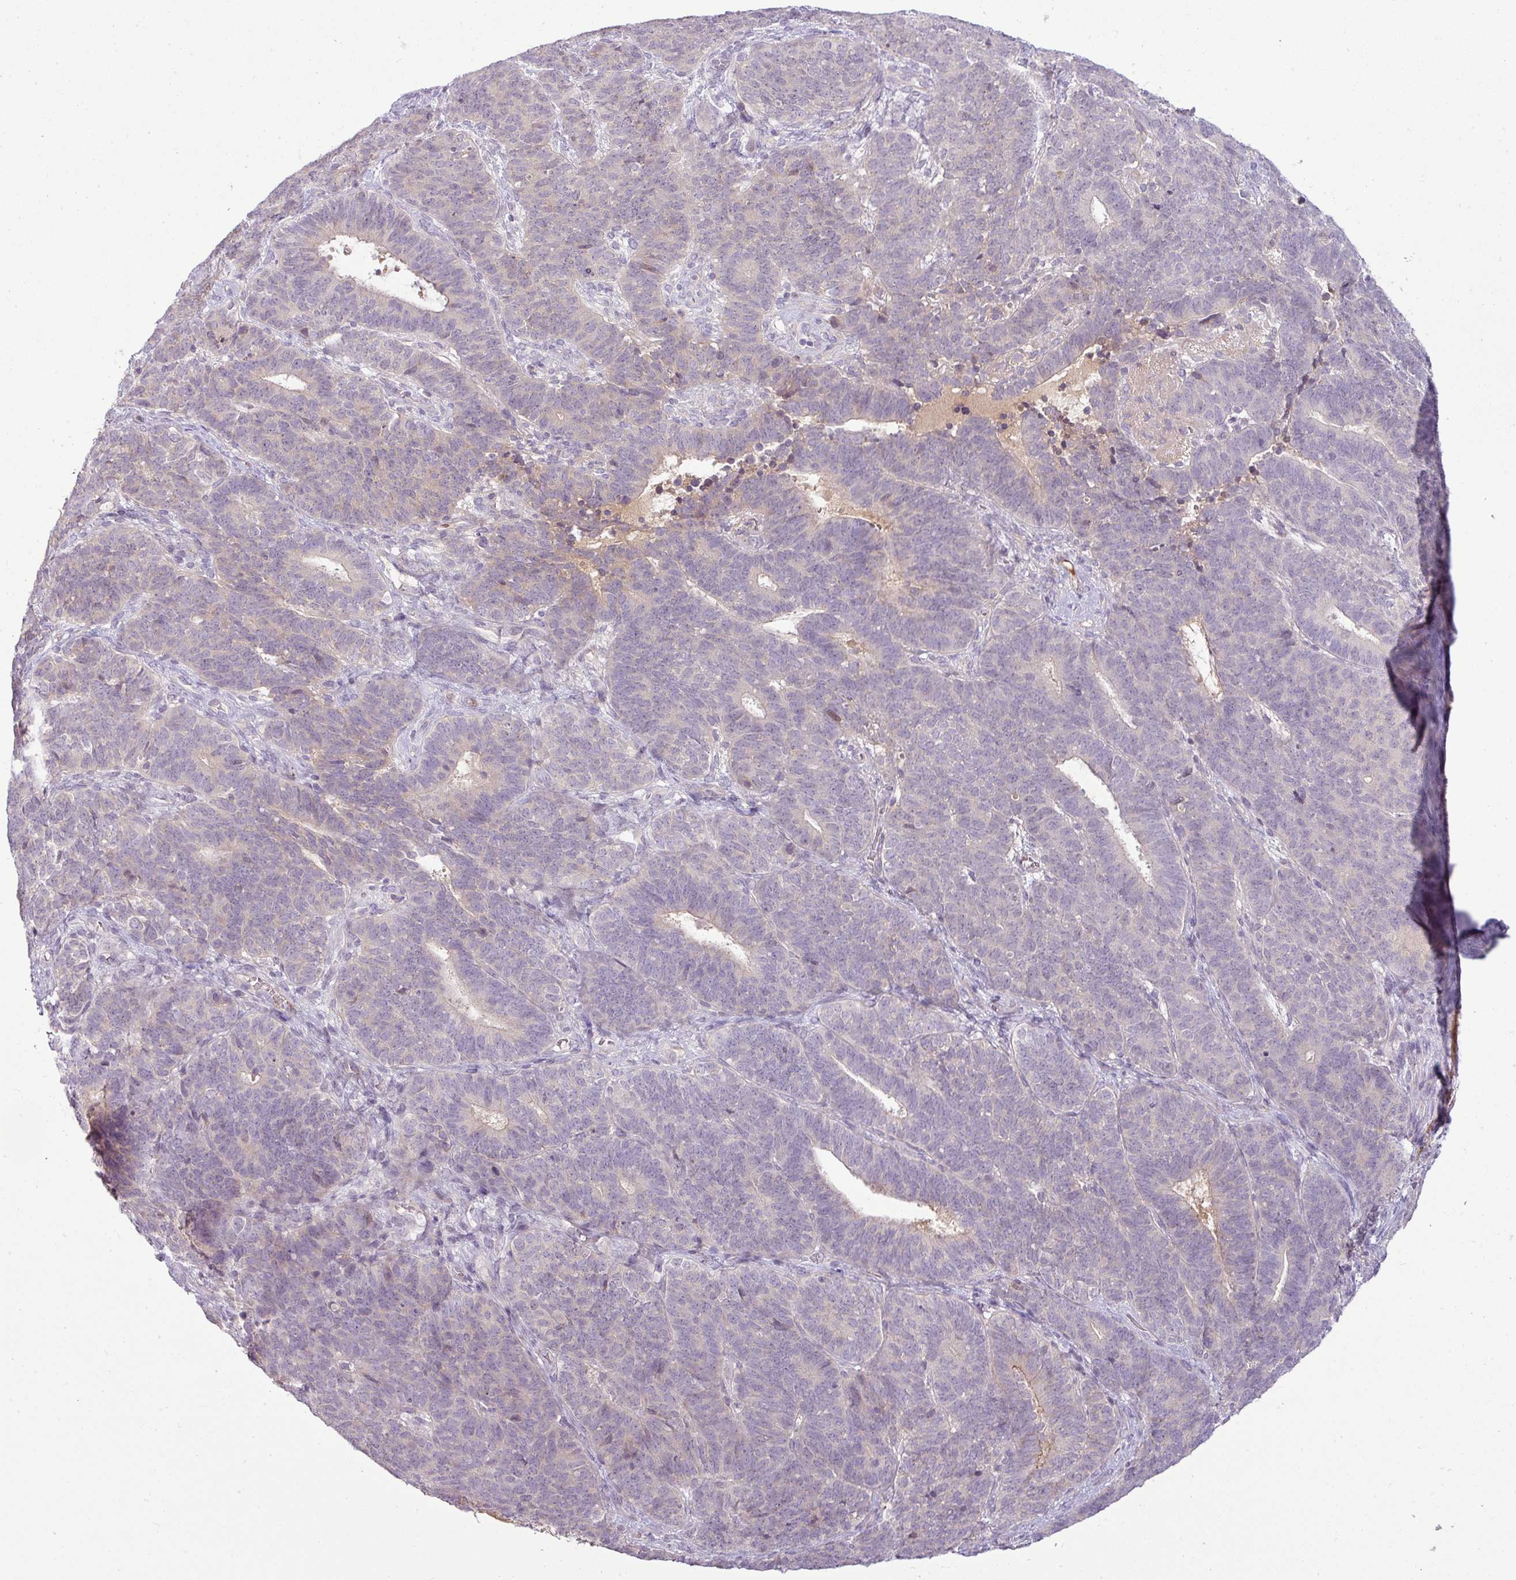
{"staining": {"intensity": "negative", "quantity": "none", "location": "none"}, "tissue": "endometrial cancer", "cell_type": "Tumor cells", "image_type": "cancer", "snomed": [{"axis": "morphology", "description": "Adenocarcinoma, NOS"}, {"axis": "topography", "description": "Endometrium"}], "caption": "A histopathology image of endometrial cancer stained for a protein shows no brown staining in tumor cells.", "gene": "APOM", "patient": {"sex": "female", "age": 70}}